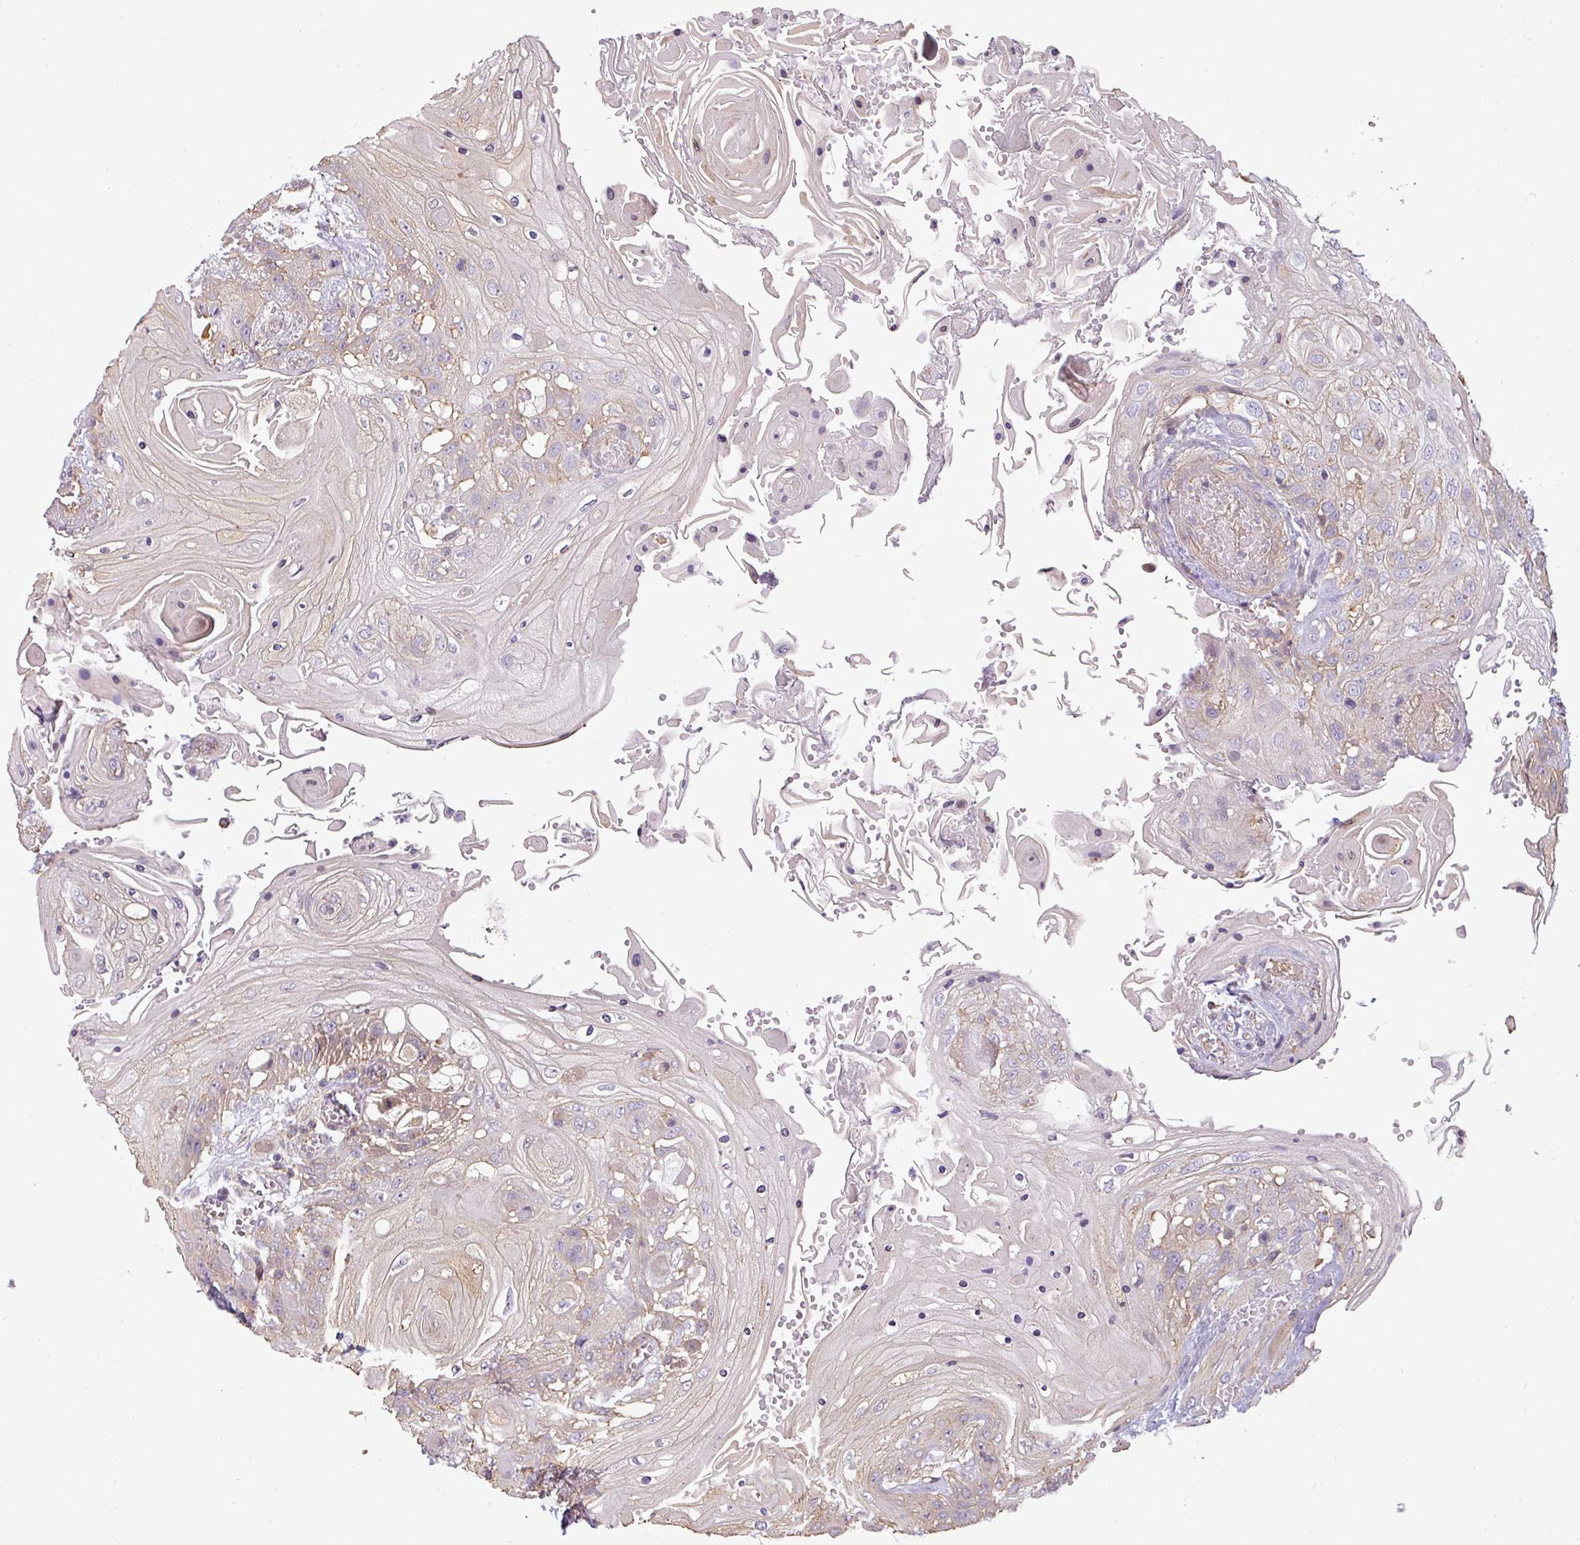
{"staining": {"intensity": "negative", "quantity": "none", "location": "none"}, "tissue": "head and neck cancer", "cell_type": "Tumor cells", "image_type": "cancer", "snomed": [{"axis": "morphology", "description": "Squamous cell carcinoma, NOS"}, {"axis": "topography", "description": "Head-Neck"}], "caption": "Head and neck squamous cell carcinoma stained for a protein using immunohistochemistry (IHC) shows no positivity tumor cells.", "gene": "ZNF835", "patient": {"sex": "female", "age": 43}}